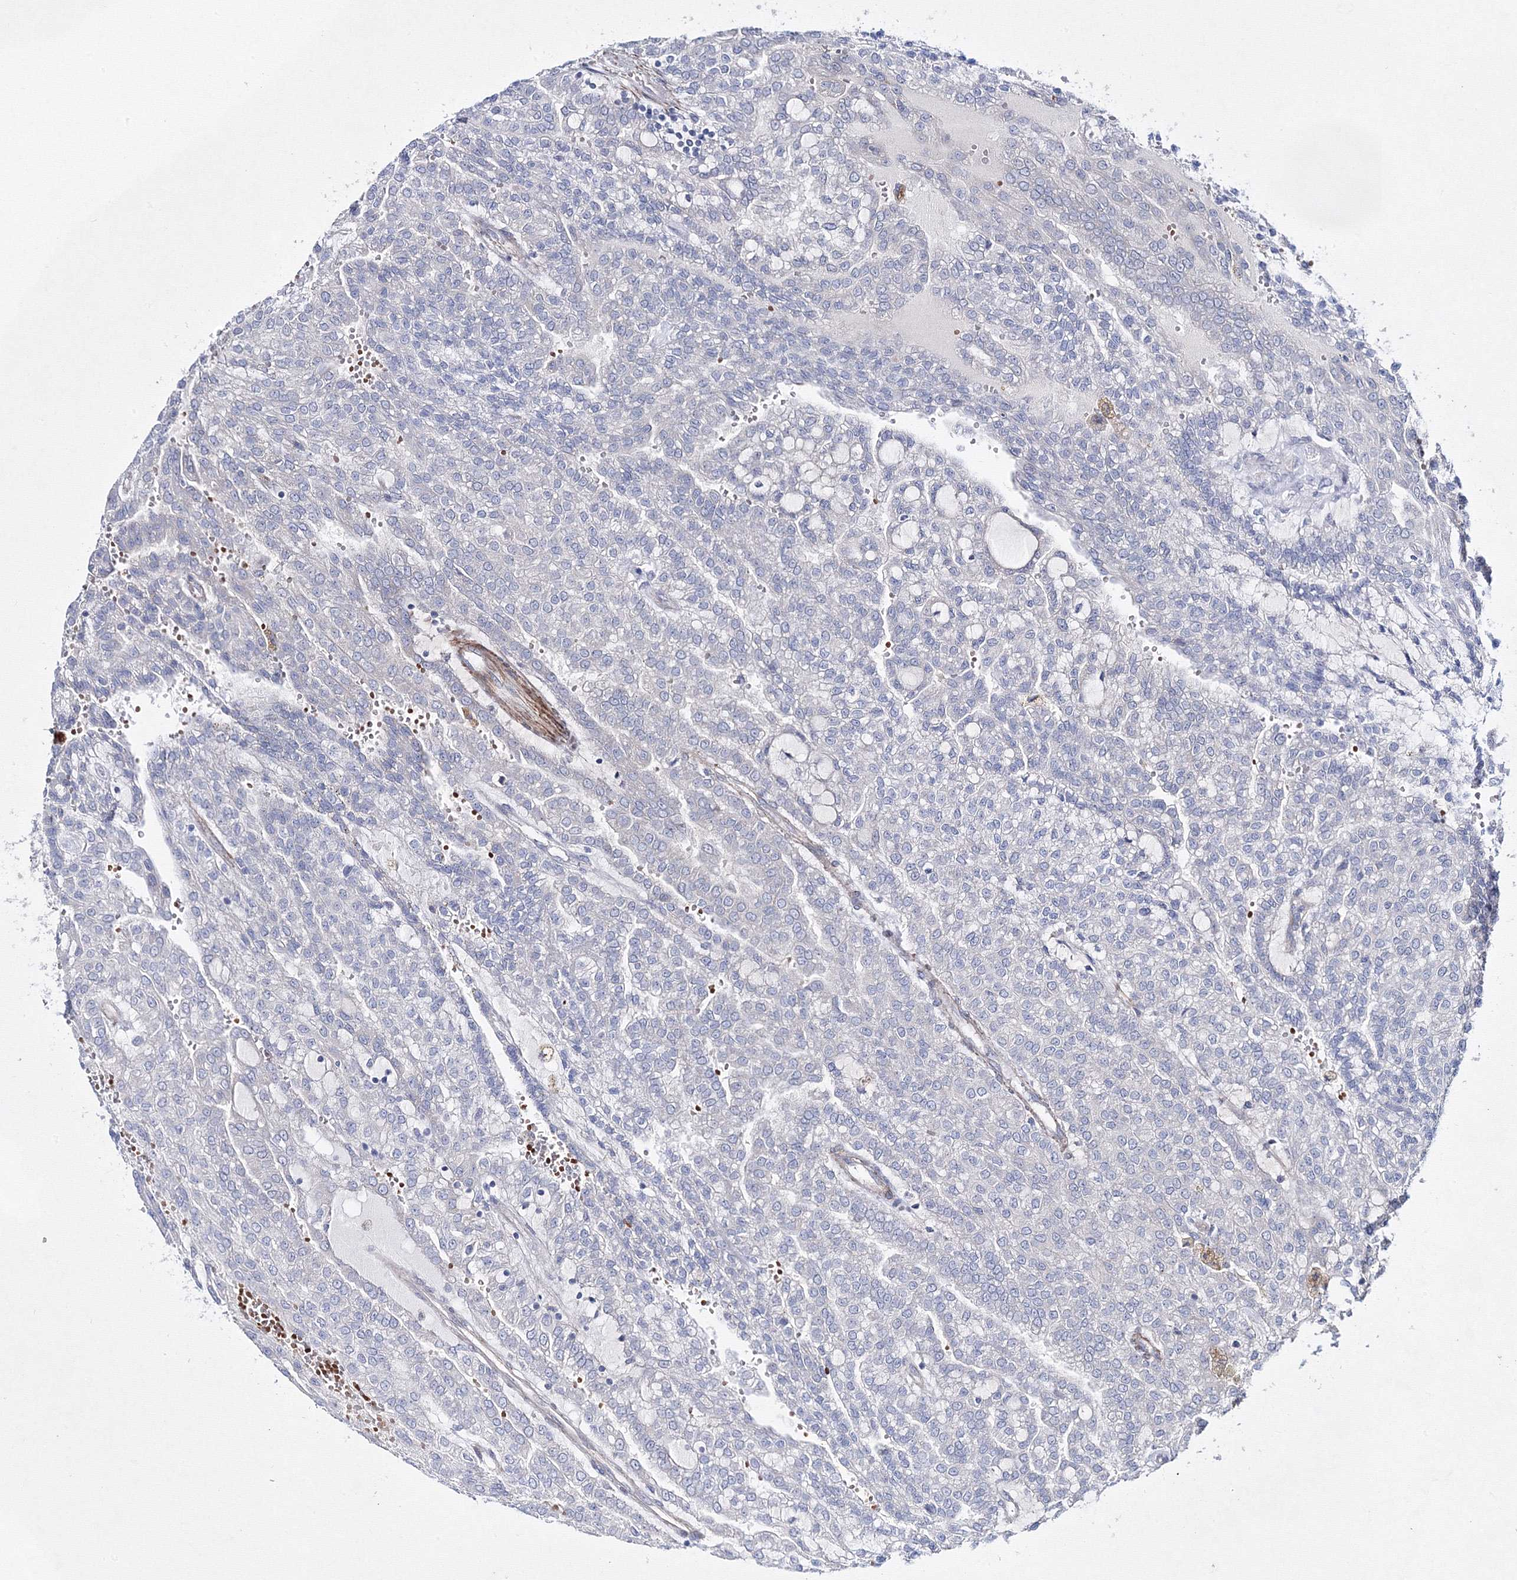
{"staining": {"intensity": "negative", "quantity": "none", "location": "none"}, "tissue": "renal cancer", "cell_type": "Tumor cells", "image_type": "cancer", "snomed": [{"axis": "morphology", "description": "Adenocarcinoma, NOS"}, {"axis": "topography", "description": "Kidney"}], "caption": "Photomicrograph shows no significant protein expression in tumor cells of renal cancer.", "gene": "GFM1", "patient": {"sex": "male", "age": 63}}